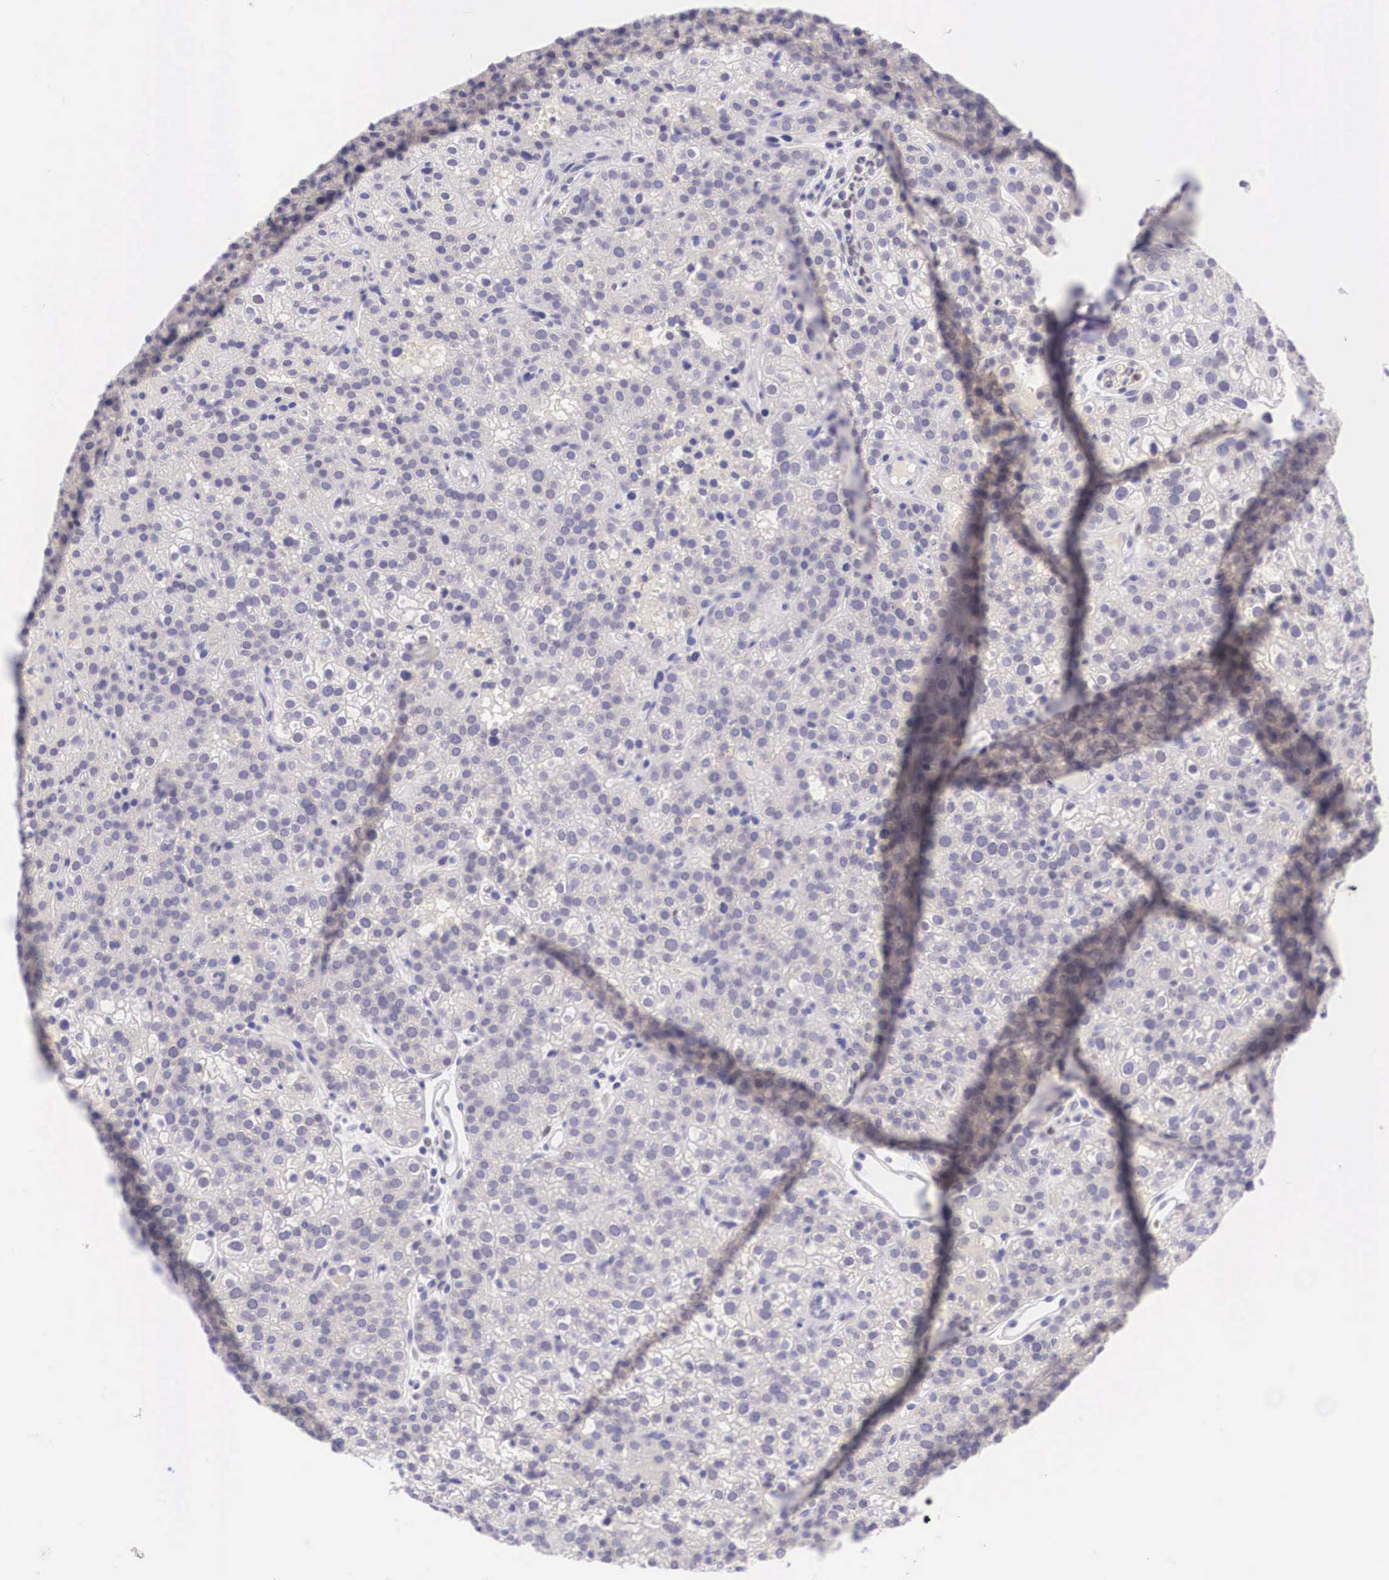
{"staining": {"intensity": "negative", "quantity": "none", "location": "none"}, "tissue": "parathyroid gland", "cell_type": "Glandular cells", "image_type": "normal", "snomed": [{"axis": "morphology", "description": "Normal tissue, NOS"}, {"axis": "topography", "description": "Parathyroid gland"}], "caption": "The immunohistochemistry histopathology image has no significant positivity in glandular cells of parathyroid gland.", "gene": "BCL6", "patient": {"sex": "male", "age": 71}}